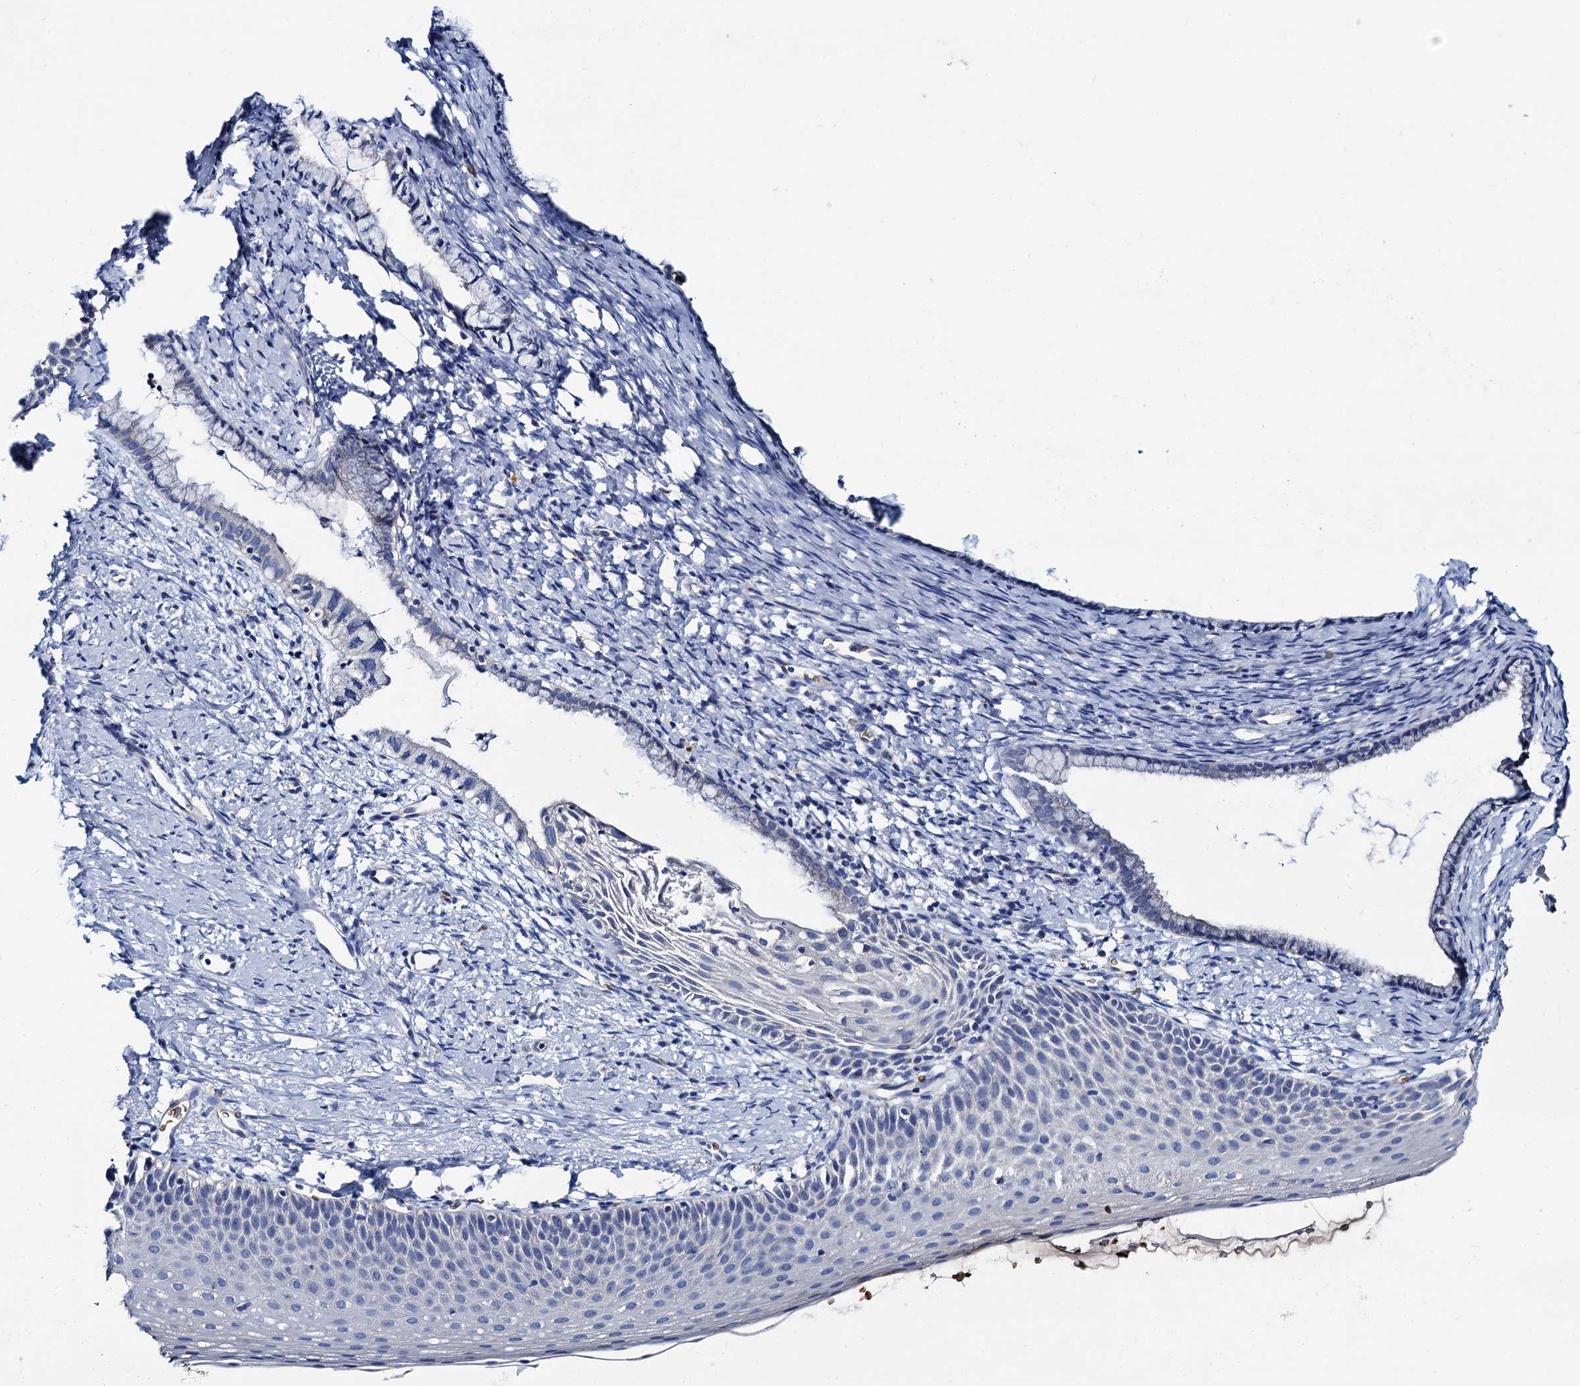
{"staining": {"intensity": "negative", "quantity": "none", "location": "none"}, "tissue": "cervix", "cell_type": "Glandular cells", "image_type": "normal", "snomed": [{"axis": "morphology", "description": "Normal tissue, NOS"}, {"axis": "topography", "description": "Cervix"}], "caption": "Protein analysis of normal cervix exhibits no significant staining in glandular cells.", "gene": "ATG2A", "patient": {"sex": "female", "age": 36}}